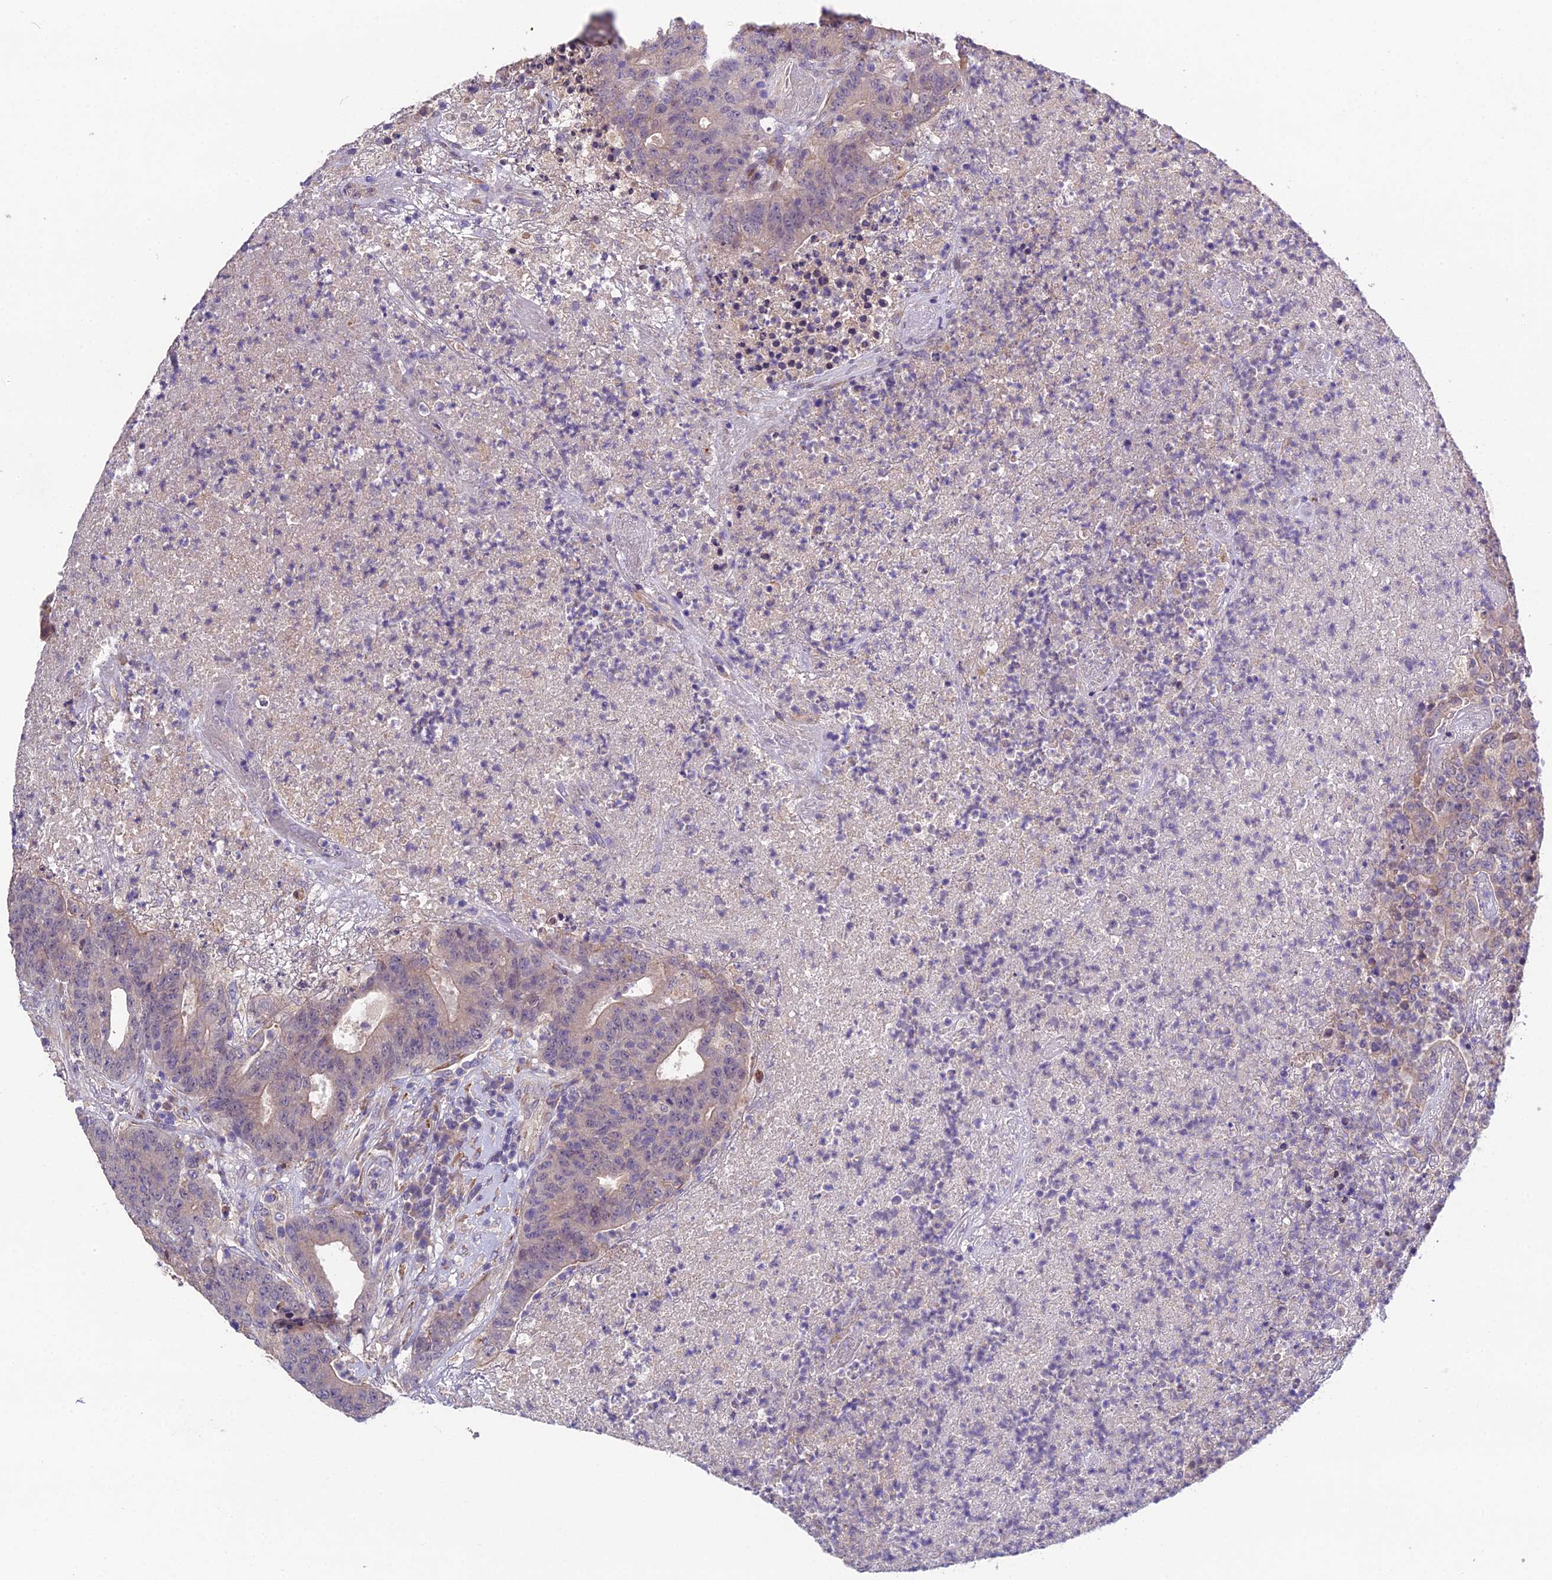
{"staining": {"intensity": "negative", "quantity": "none", "location": "none"}, "tissue": "colorectal cancer", "cell_type": "Tumor cells", "image_type": "cancer", "snomed": [{"axis": "morphology", "description": "Adenocarcinoma, NOS"}, {"axis": "topography", "description": "Colon"}], "caption": "A high-resolution photomicrograph shows immunohistochemistry staining of colorectal cancer (adenocarcinoma), which displays no significant expression in tumor cells.", "gene": "PUS10", "patient": {"sex": "female", "age": 75}}